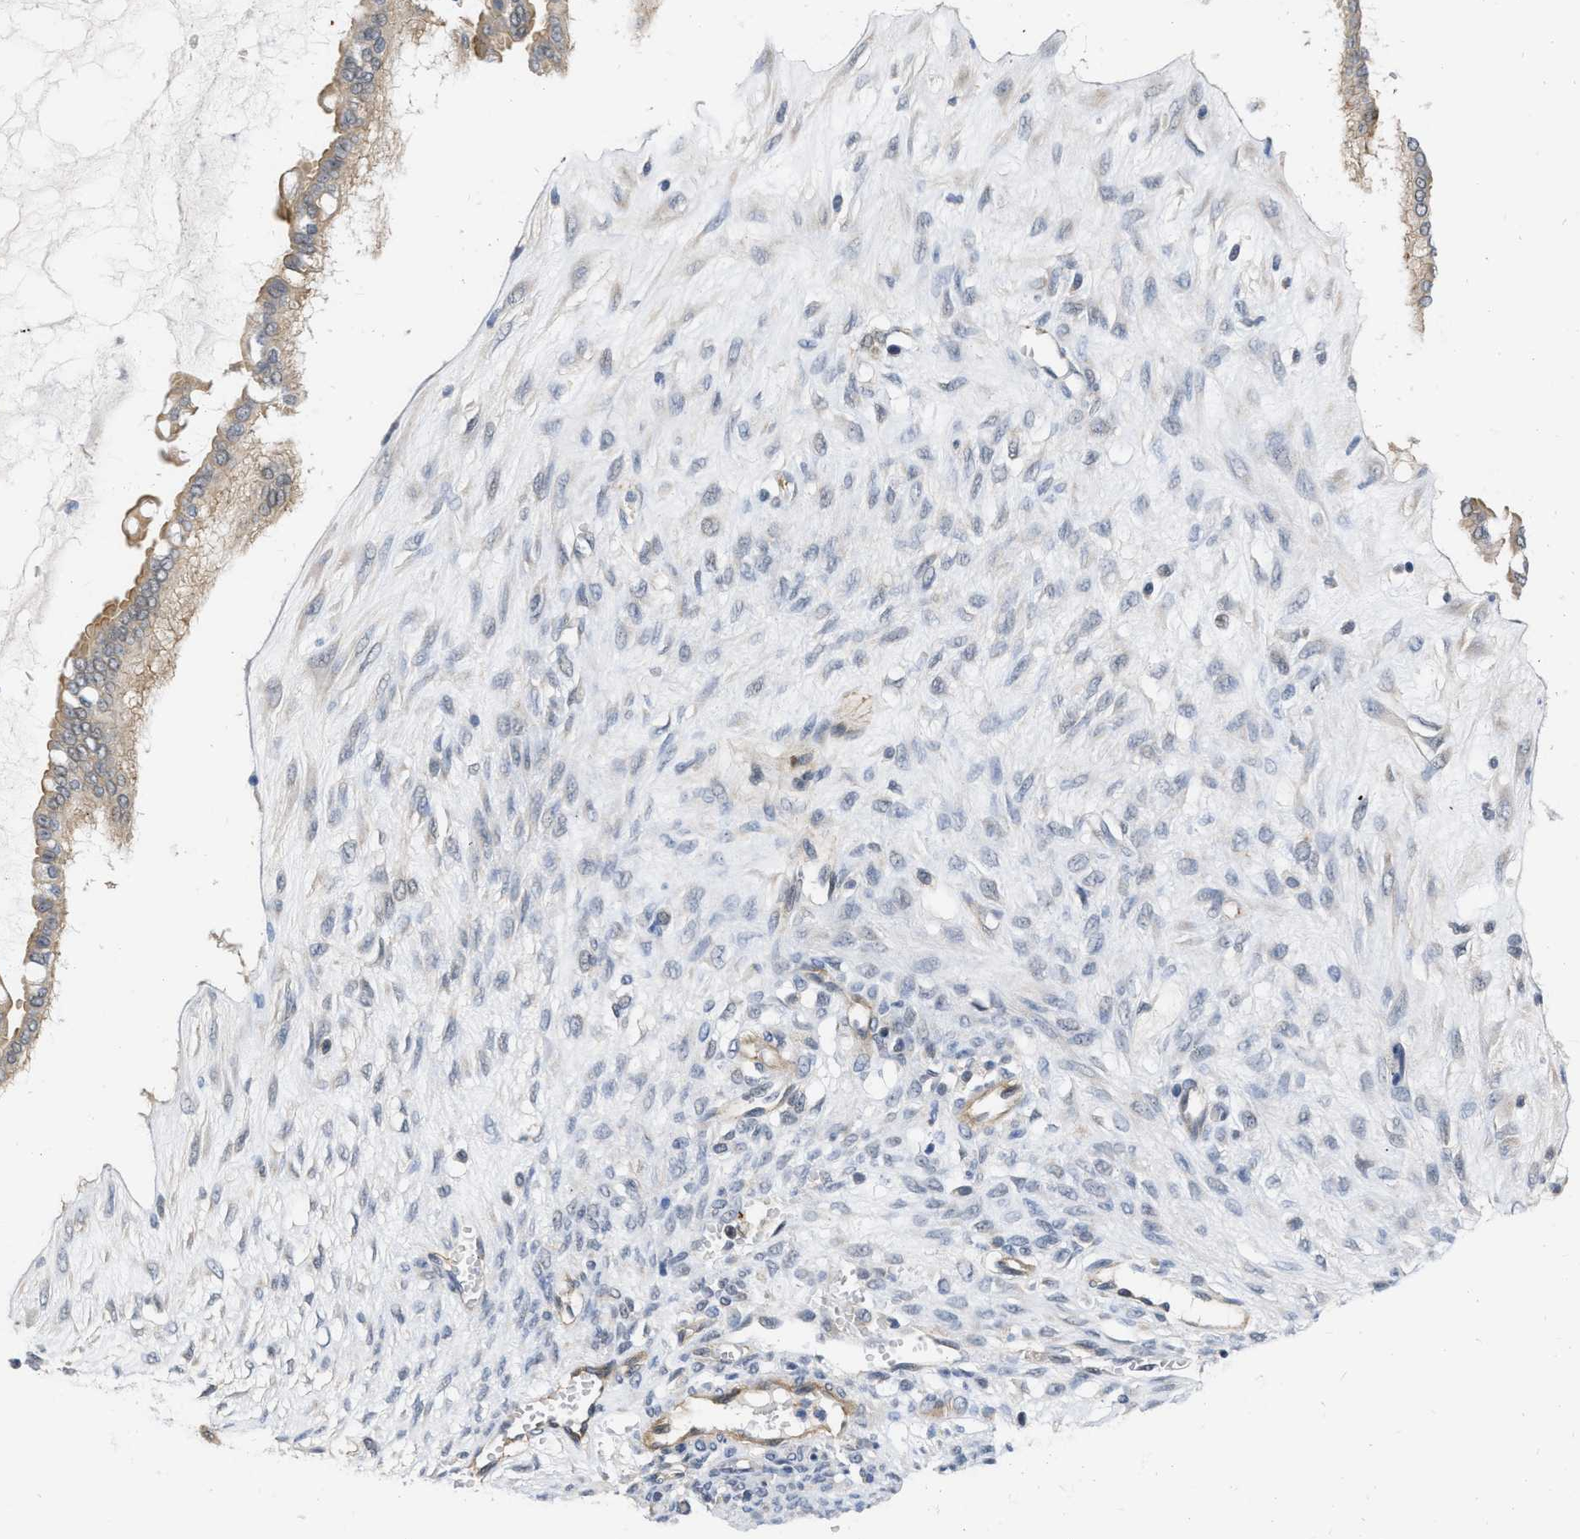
{"staining": {"intensity": "weak", "quantity": ">75%", "location": "cytoplasmic/membranous"}, "tissue": "ovarian cancer", "cell_type": "Tumor cells", "image_type": "cancer", "snomed": [{"axis": "morphology", "description": "Cystadenocarcinoma, mucinous, NOS"}, {"axis": "topography", "description": "Ovary"}], "caption": "Immunohistochemical staining of ovarian mucinous cystadenocarcinoma shows low levels of weak cytoplasmic/membranous expression in about >75% of tumor cells.", "gene": "NAPEPLD", "patient": {"sex": "female", "age": 73}}